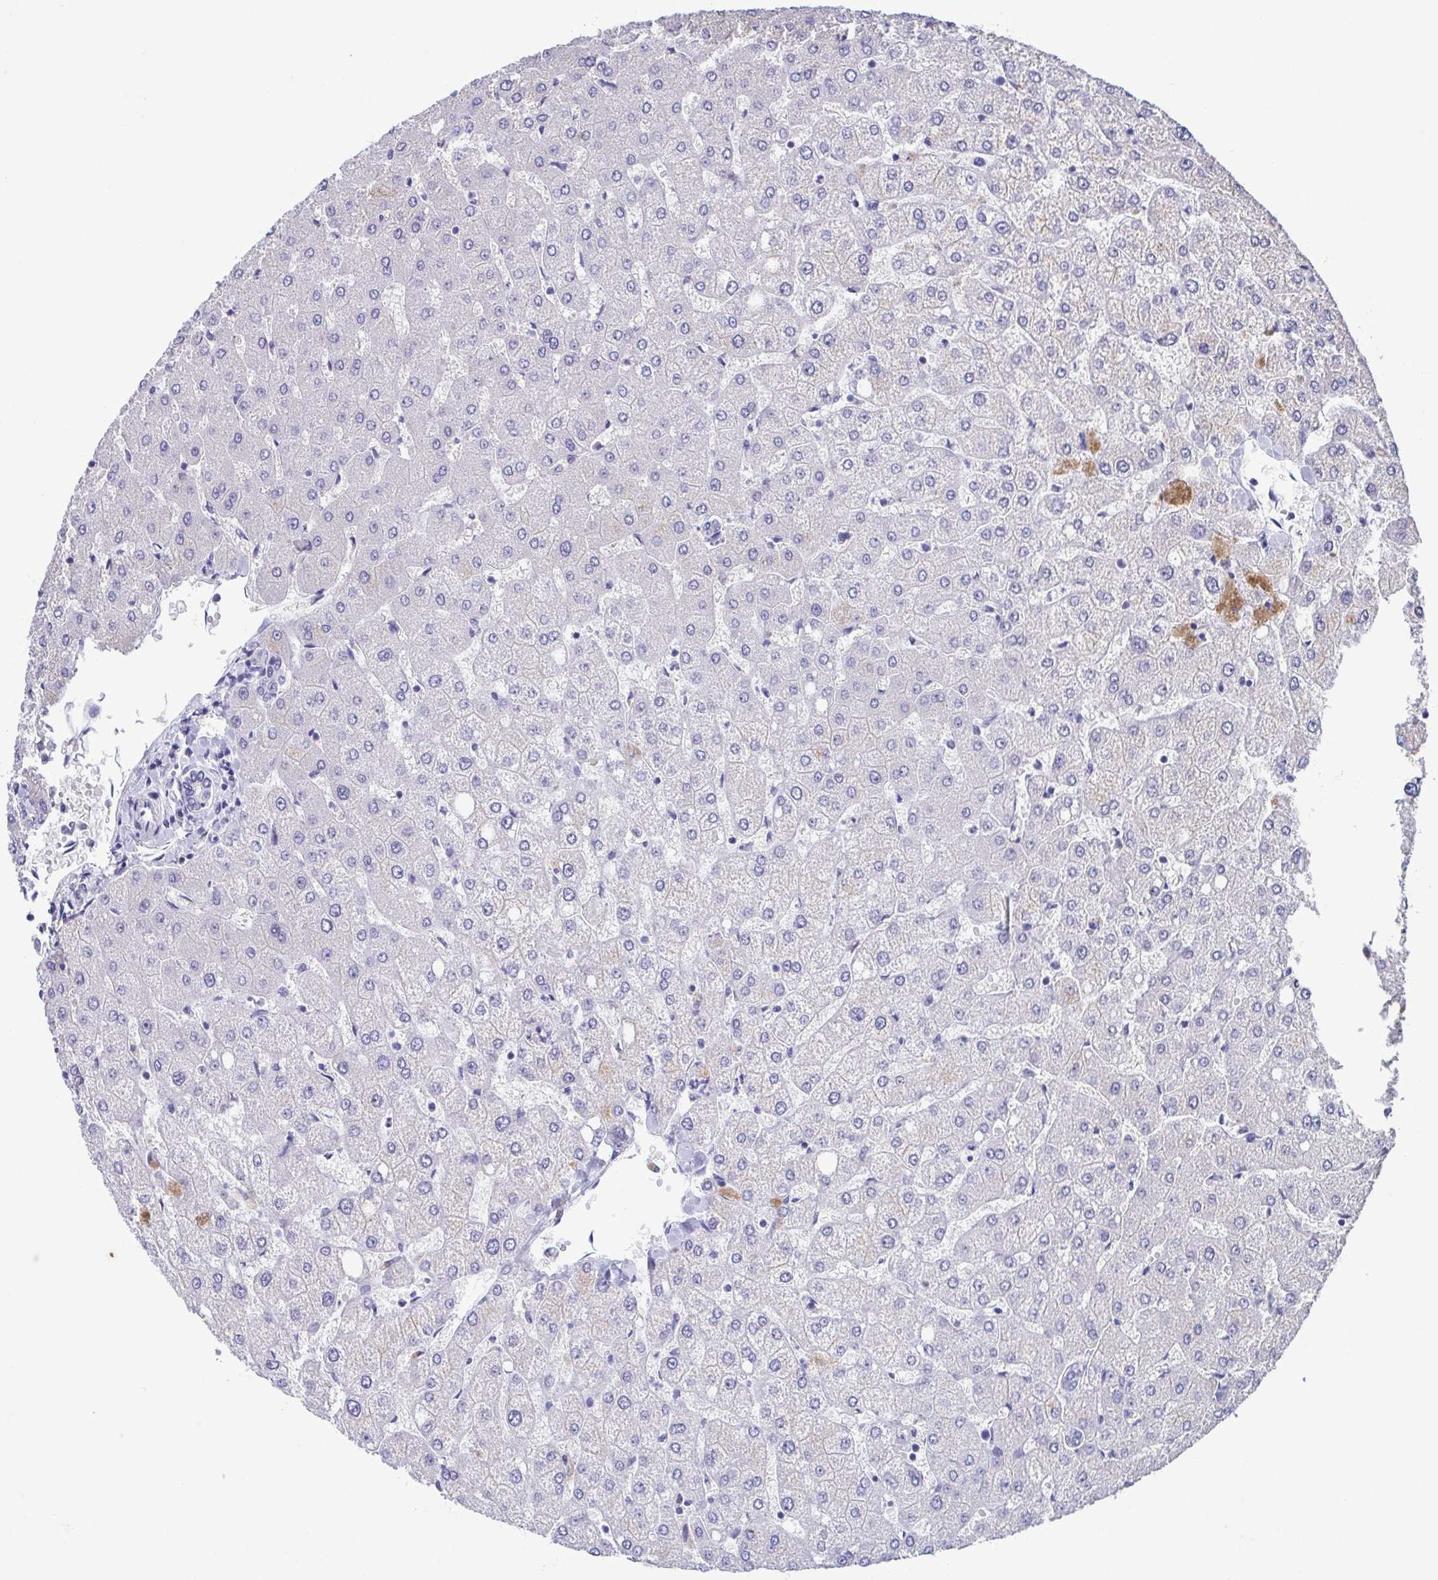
{"staining": {"intensity": "negative", "quantity": "none", "location": "none"}, "tissue": "liver", "cell_type": "Cholangiocytes", "image_type": "normal", "snomed": [{"axis": "morphology", "description": "Normal tissue, NOS"}, {"axis": "topography", "description": "Liver"}], "caption": "High power microscopy histopathology image of an immunohistochemistry image of normal liver, revealing no significant staining in cholangiocytes.", "gene": "PERM1", "patient": {"sex": "female", "age": 54}}